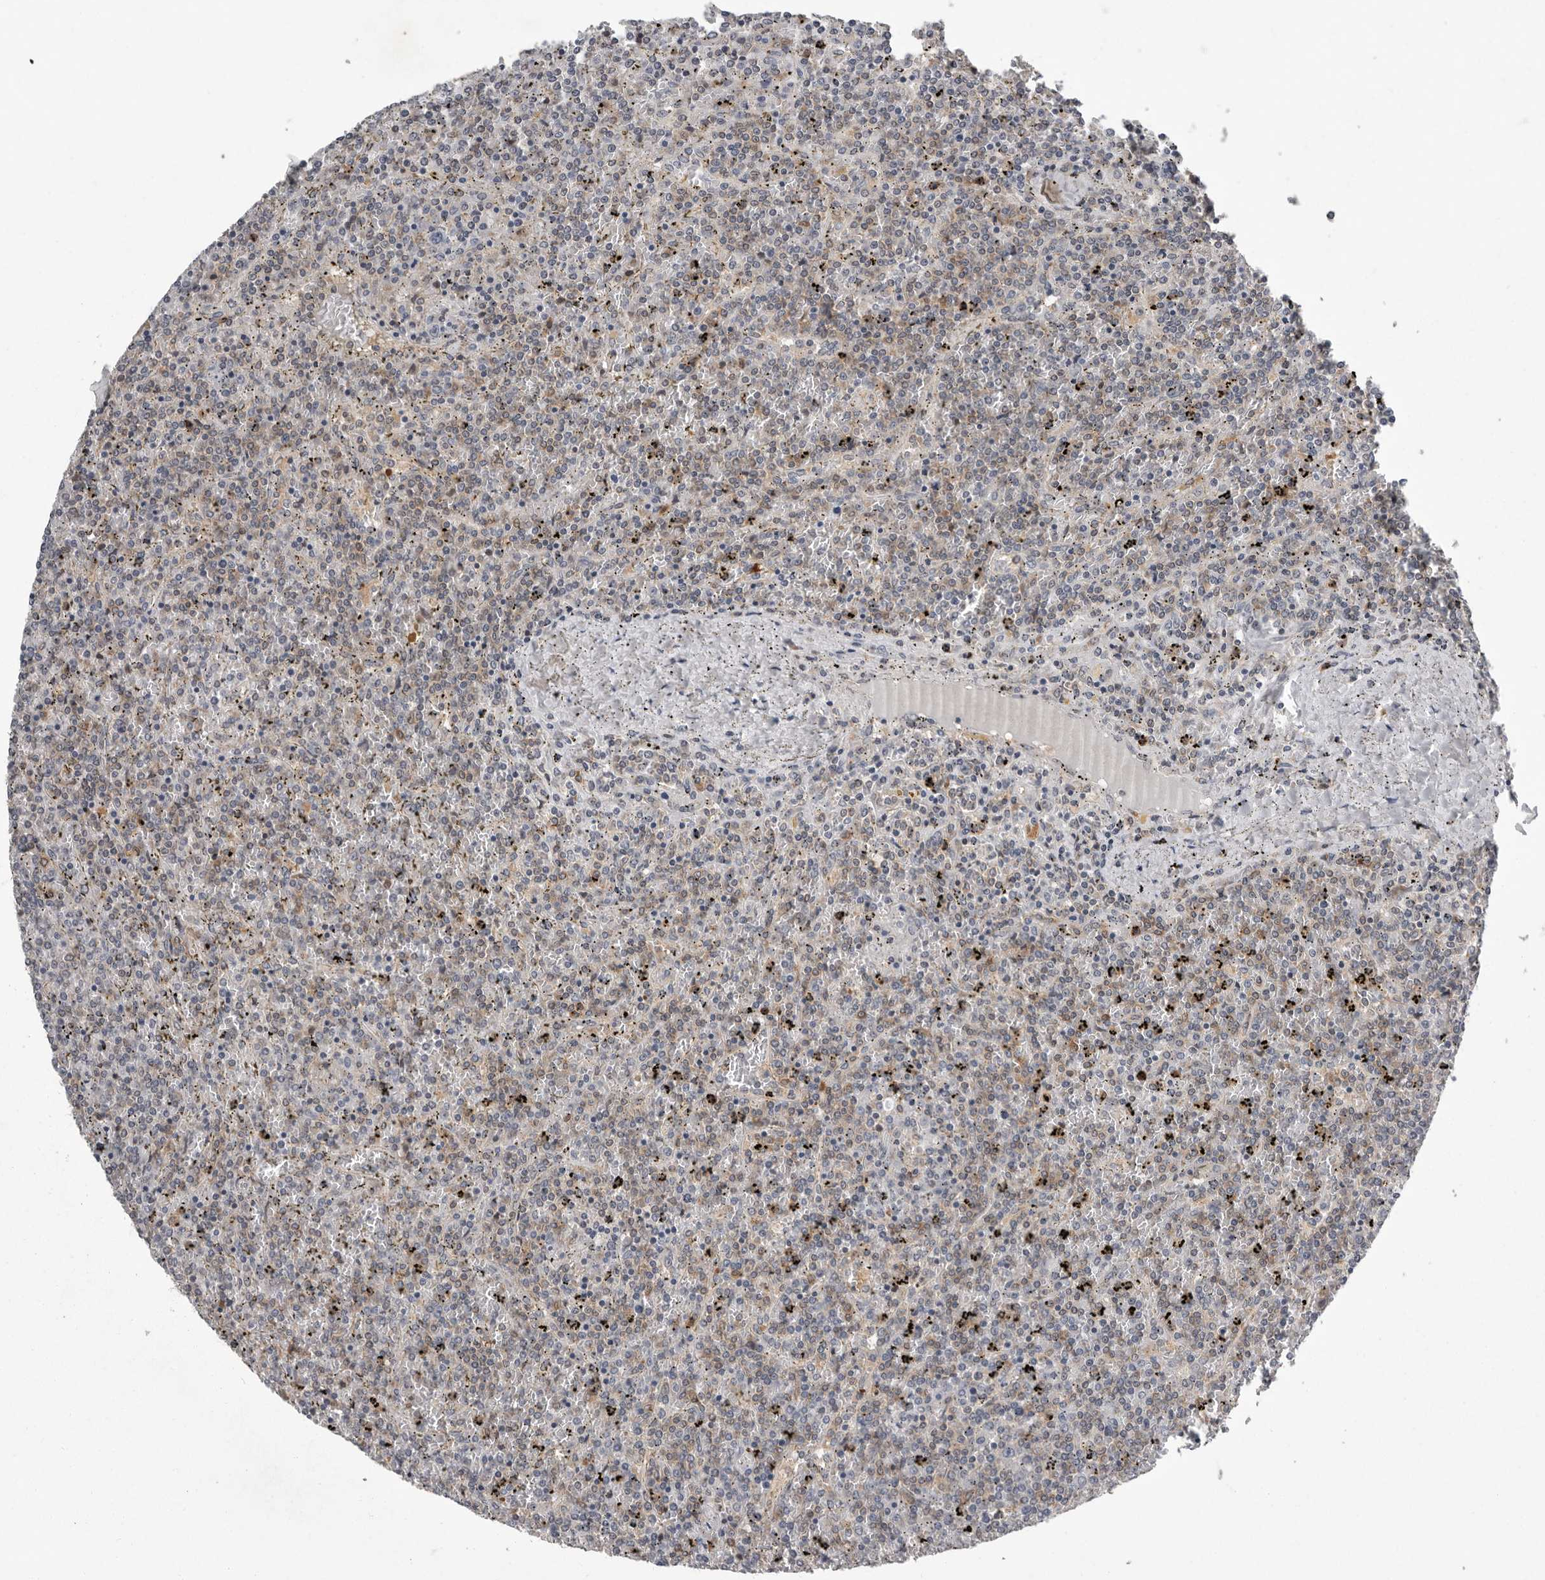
{"staining": {"intensity": "negative", "quantity": "none", "location": "none"}, "tissue": "lymphoma", "cell_type": "Tumor cells", "image_type": "cancer", "snomed": [{"axis": "morphology", "description": "Malignant lymphoma, non-Hodgkin's type, Low grade"}, {"axis": "topography", "description": "Spleen"}], "caption": "Immunohistochemistry (IHC) histopathology image of neoplastic tissue: malignant lymphoma, non-Hodgkin's type (low-grade) stained with DAB (3,3'-diaminobenzidine) exhibits no significant protein expression in tumor cells. (Stains: DAB IHC with hematoxylin counter stain, Microscopy: brightfield microscopy at high magnification).", "gene": "RALGPS2", "patient": {"sex": "female", "age": 19}}